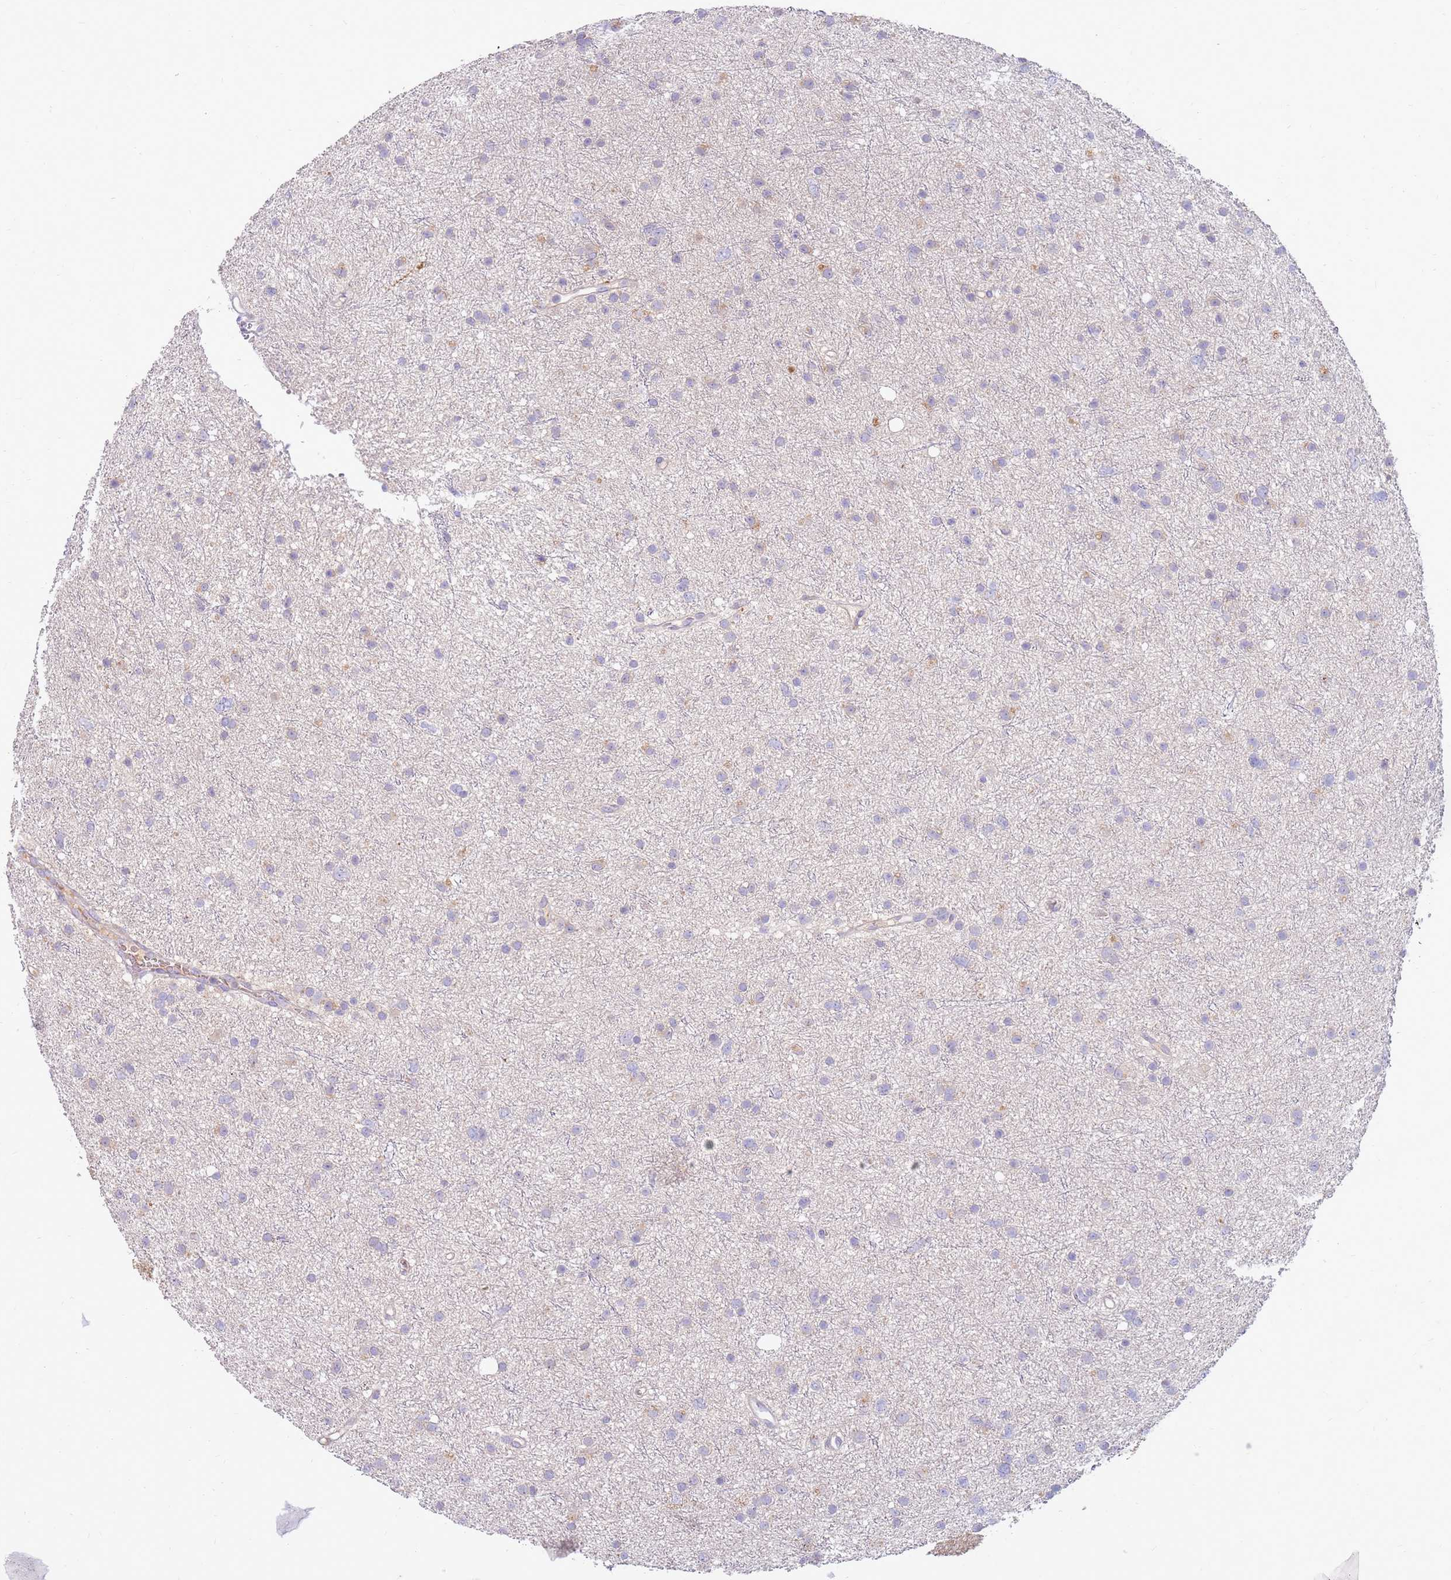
{"staining": {"intensity": "negative", "quantity": "none", "location": "none"}, "tissue": "glioma", "cell_type": "Tumor cells", "image_type": "cancer", "snomed": [{"axis": "morphology", "description": "Glioma, malignant, Low grade"}, {"axis": "topography", "description": "Cerebral cortex"}], "caption": "IHC image of neoplastic tissue: human glioma stained with DAB (3,3'-diaminobenzidine) demonstrates no significant protein positivity in tumor cells.", "gene": "SLC44A4", "patient": {"sex": "female", "age": 39}}